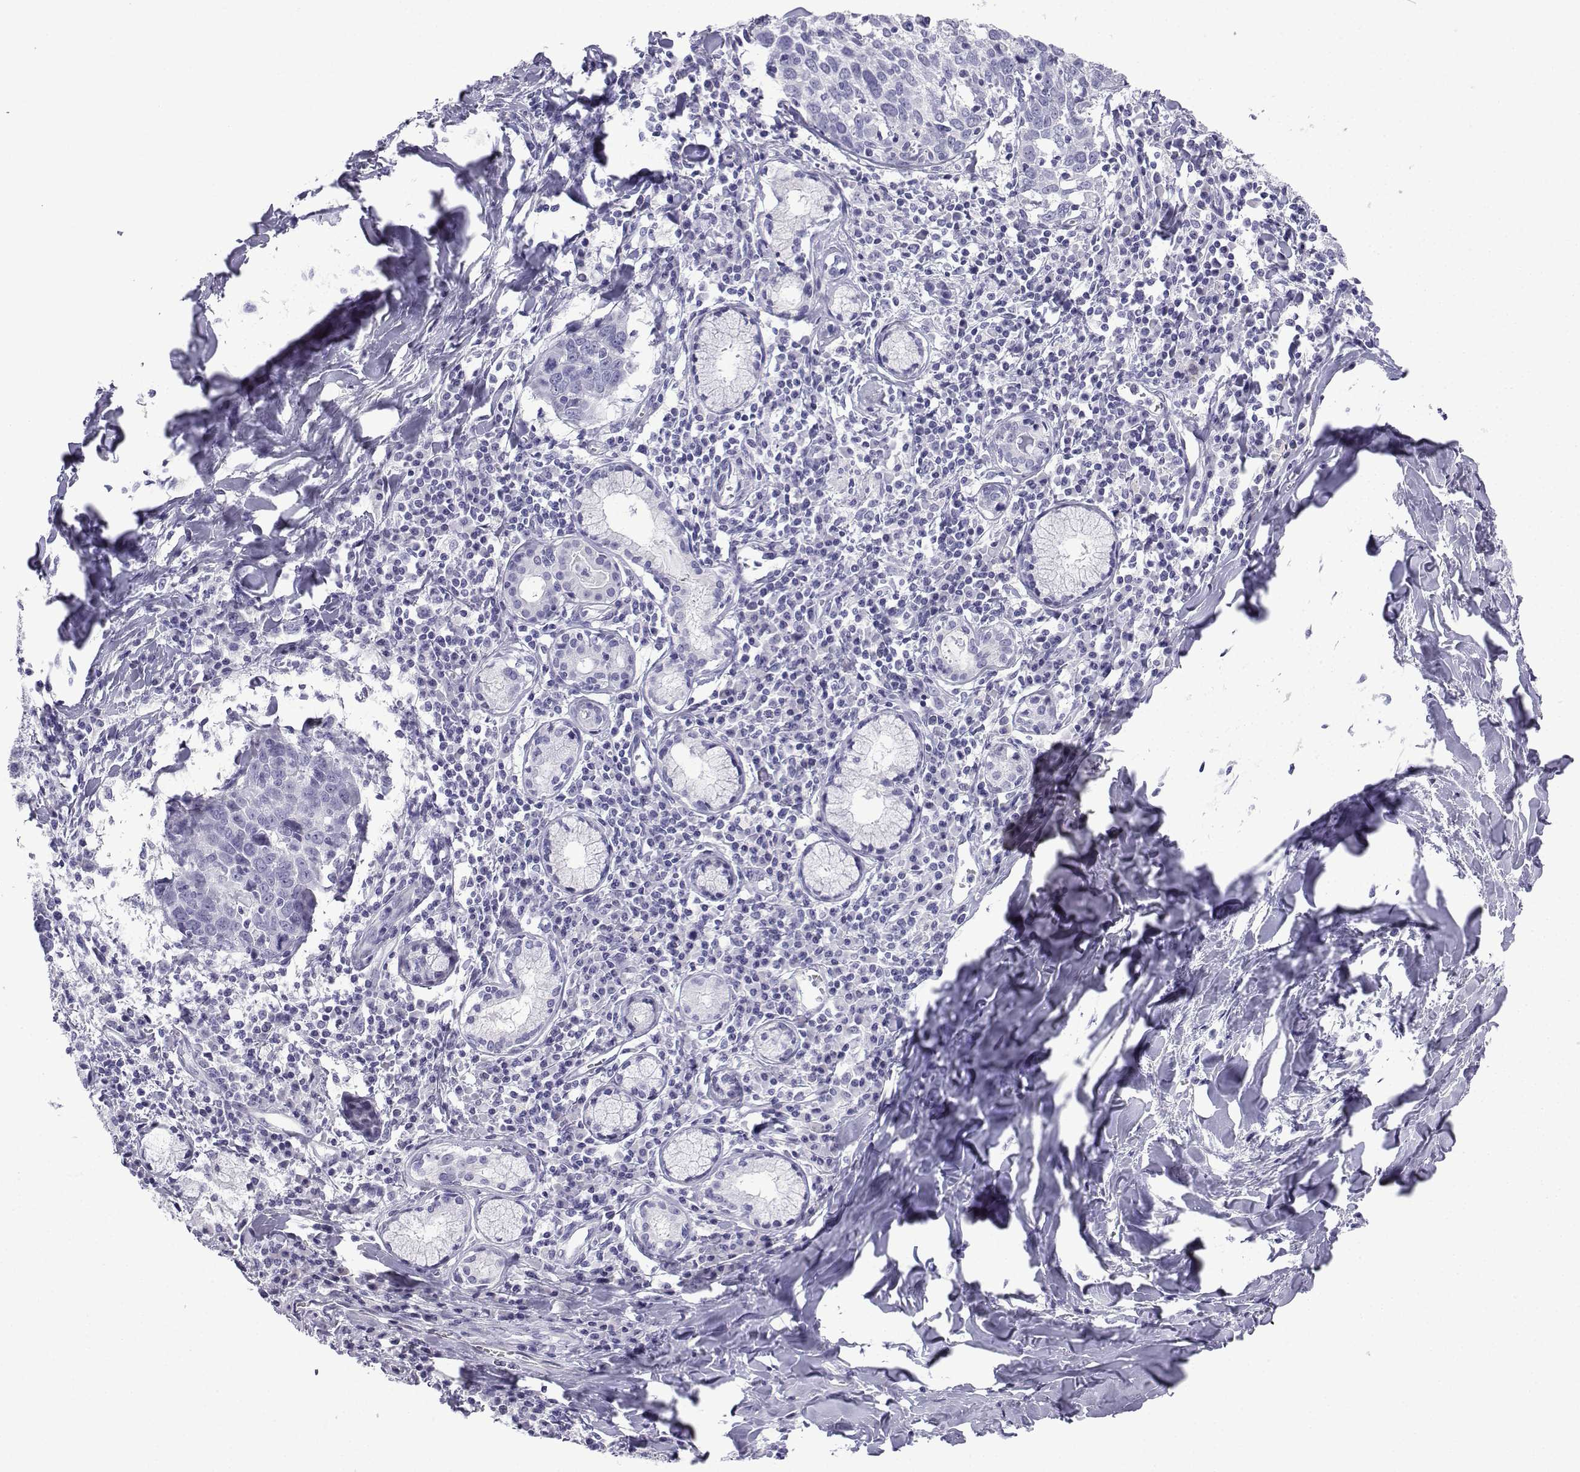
{"staining": {"intensity": "negative", "quantity": "none", "location": "none"}, "tissue": "lung cancer", "cell_type": "Tumor cells", "image_type": "cancer", "snomed": [{"axis": "morphology", "description": "Squamous cell carcinoma, NOS"}, {"axis": "topography", "description": "Lung"}], "caption": "A high-resolution micrograph shows immunohistochemistry (IHC) staining of lung cancer, which shows no significant staining in tumor cells. (DAB immunohistochemistry (IHC), high magnification).", "gene": "TRIM46", "patient": {"sex": "male", "age": 57}}